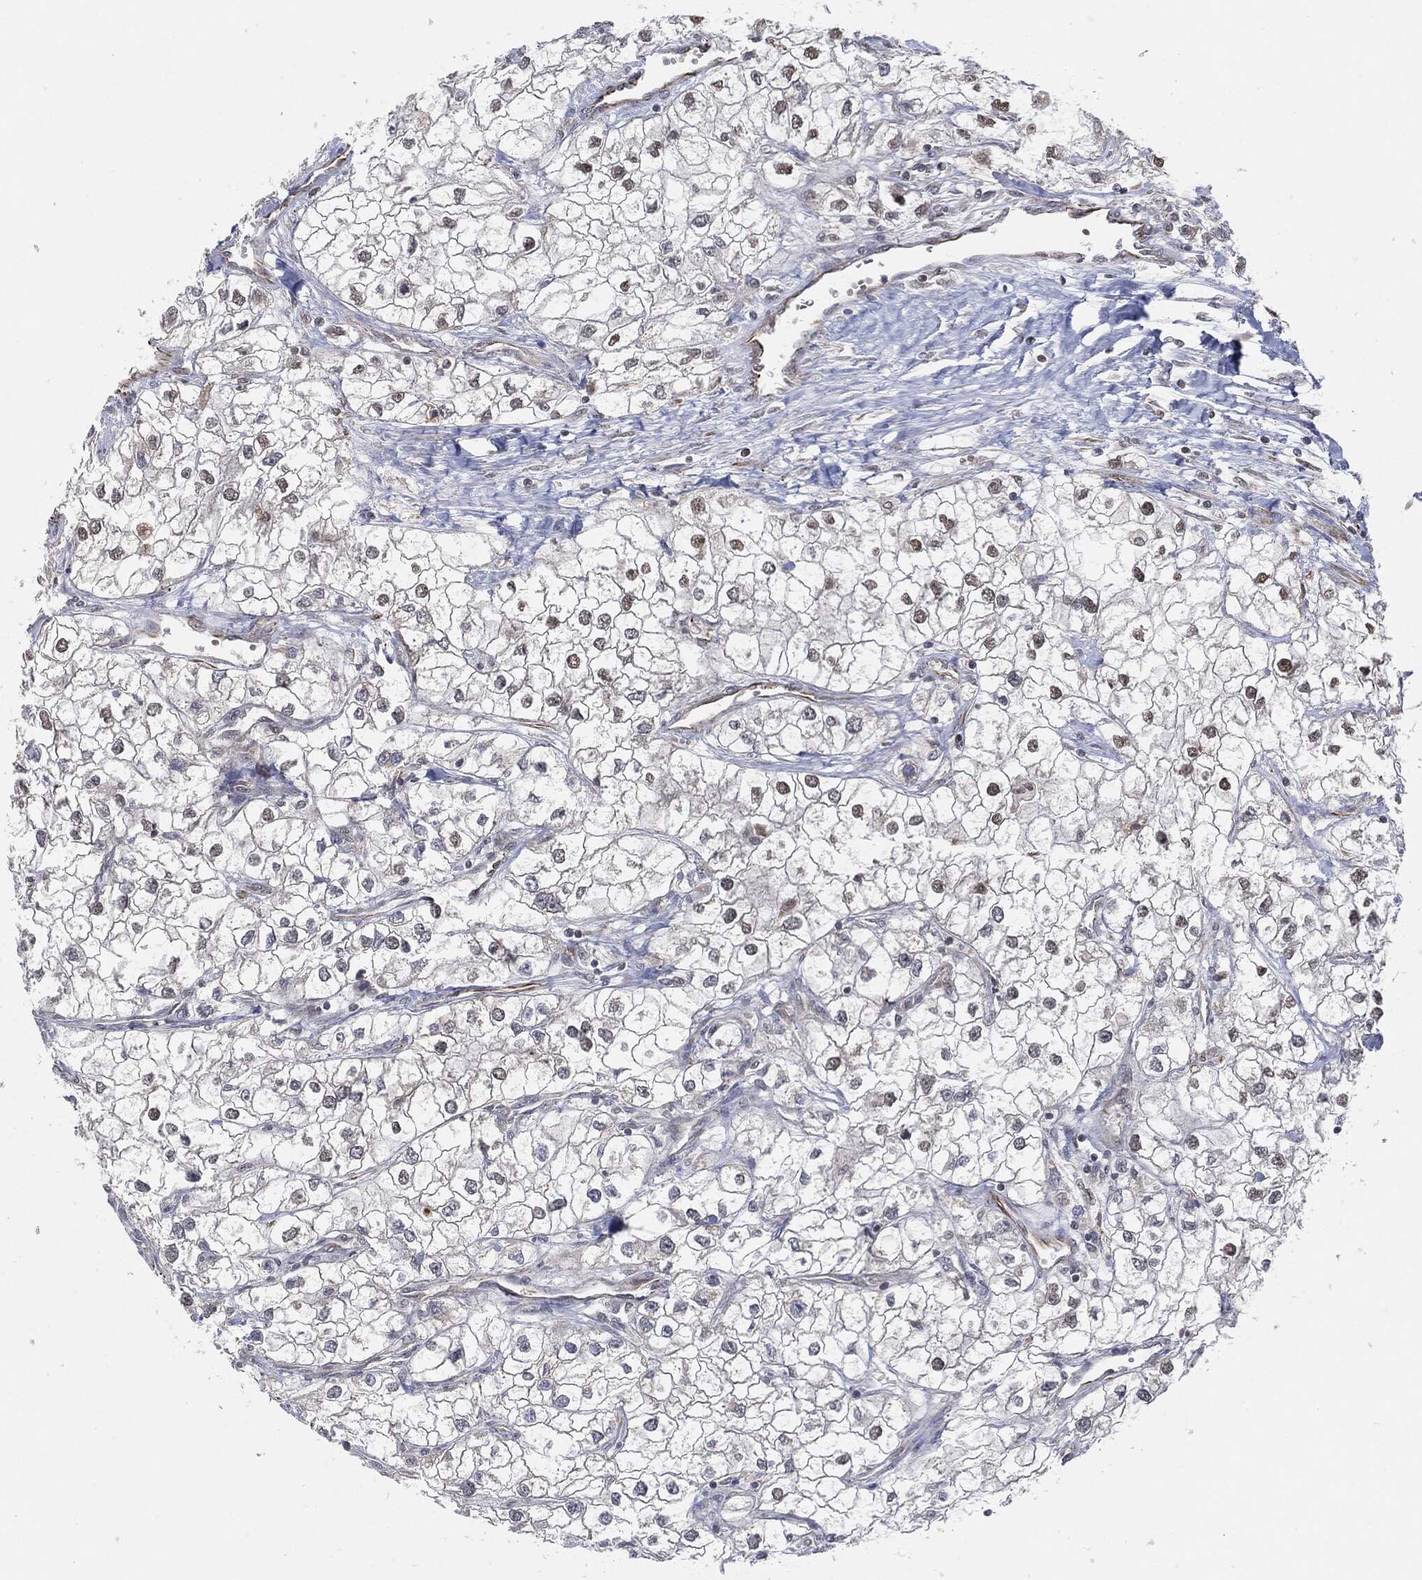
{"staining": {"intensity": "moderate", "quantity": "25%-75%", "location": "nuclear"}, "tissue": "renal cancer", "cell_type": "Tumor cells", "image_type": "cancer", "snomed": [{"axis": "morphology", "description": "Adenocarcinoma, NOS"}, {"axis": "topography", "description": "Kidney"}], "caption": "Approximately 25%-75% of tumor cells in renal cancer (adenocarcinoma) demonstrate moderate nuclear protein staining as visualized by brown immunohistochemical staining.", "gene": "TP53RK", "patient": {"sex": "male", "age": 59}}